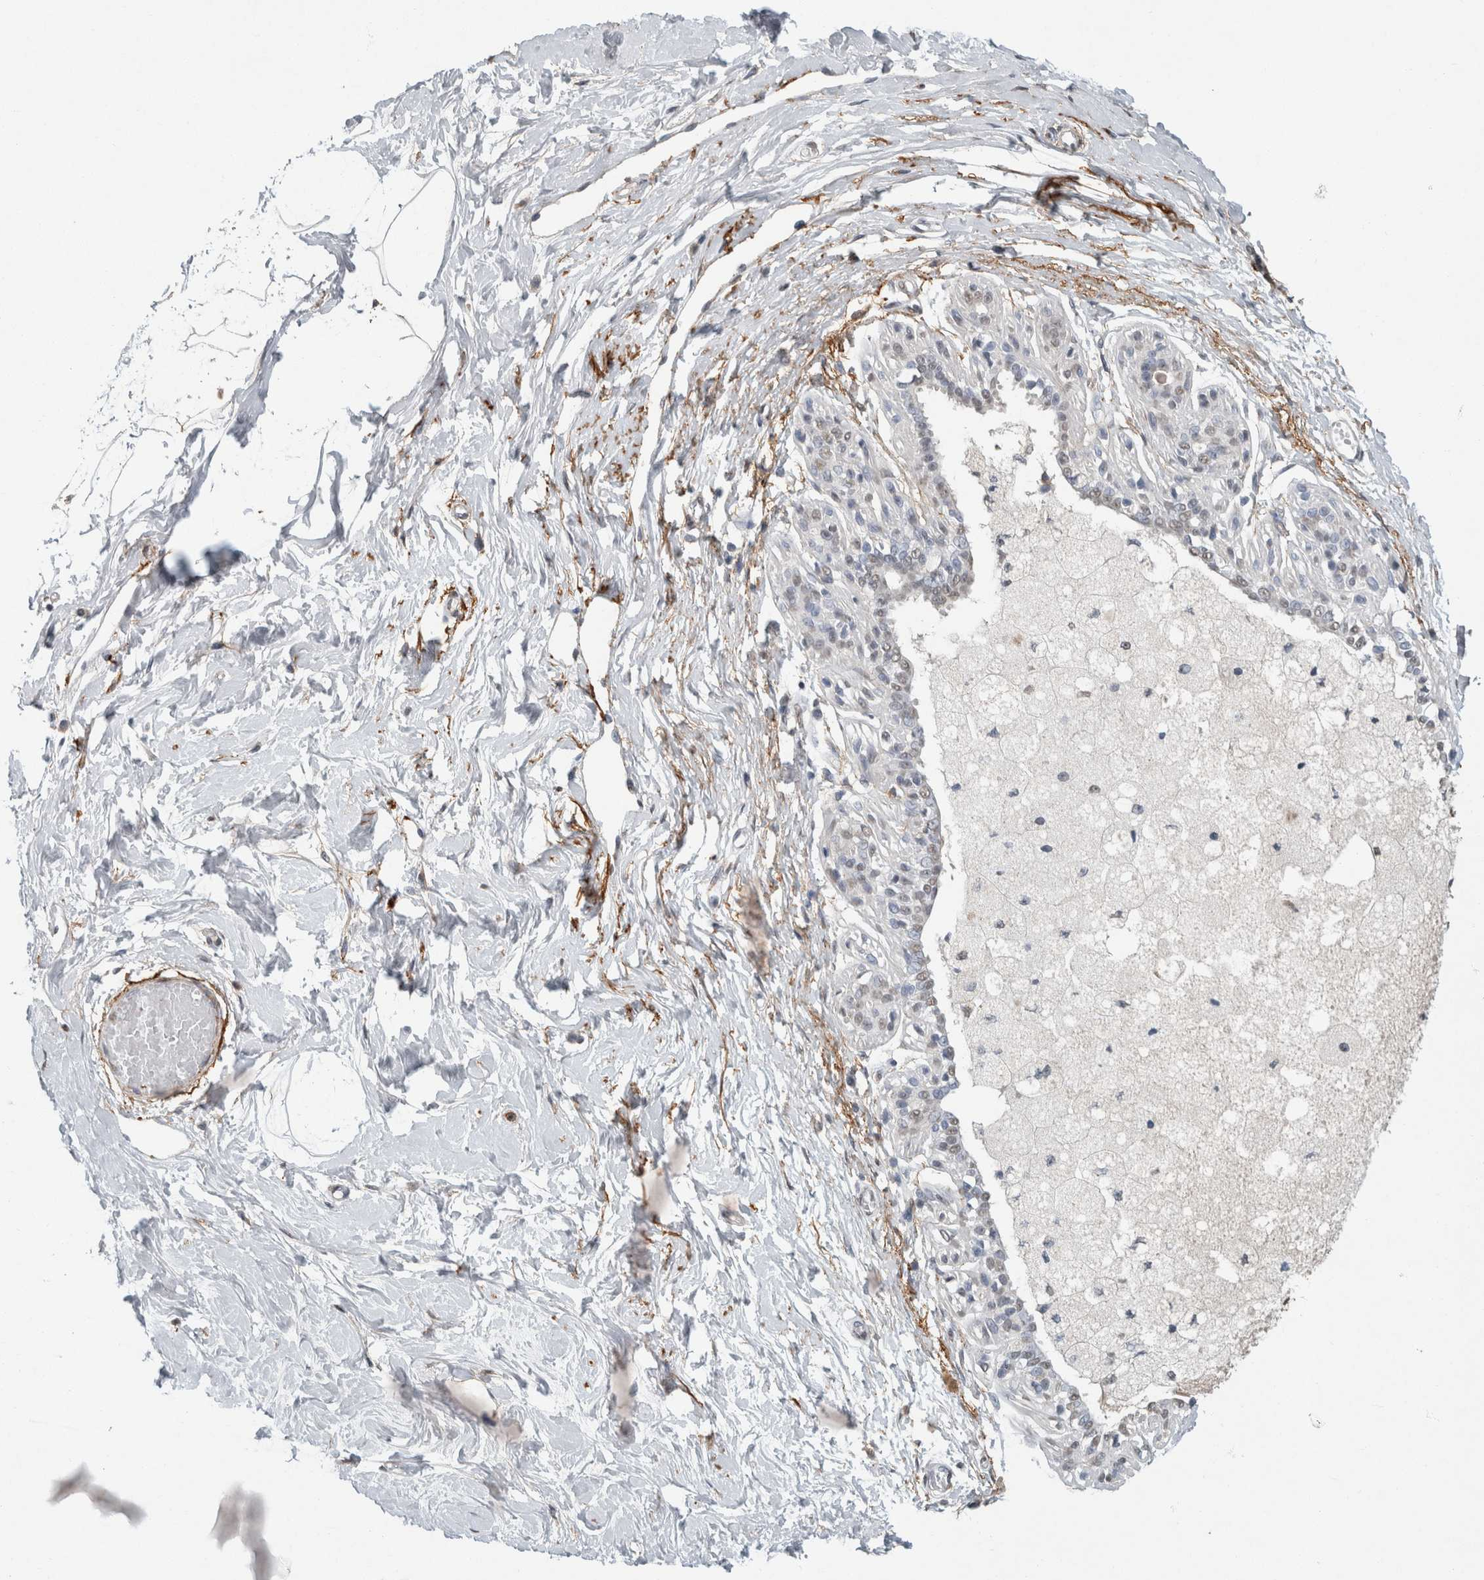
{"staining": {"intensity": "negative", "quantity": "none", "location": "none"}, "tissue": "breast", "cell_type": "Adipocytes", "image_type": "normal", "snomed": [{"axis": "morphology", "description": "Normal tissue, NOS"}, {"axis": "topography", "description": "Breast"}], "caption": "Immunohistochemical staining of unremarkable human breast shows no significant staining in adipocytes.", "gene": "LTBP1", "patient": {"sex": "female", "age": 45}}